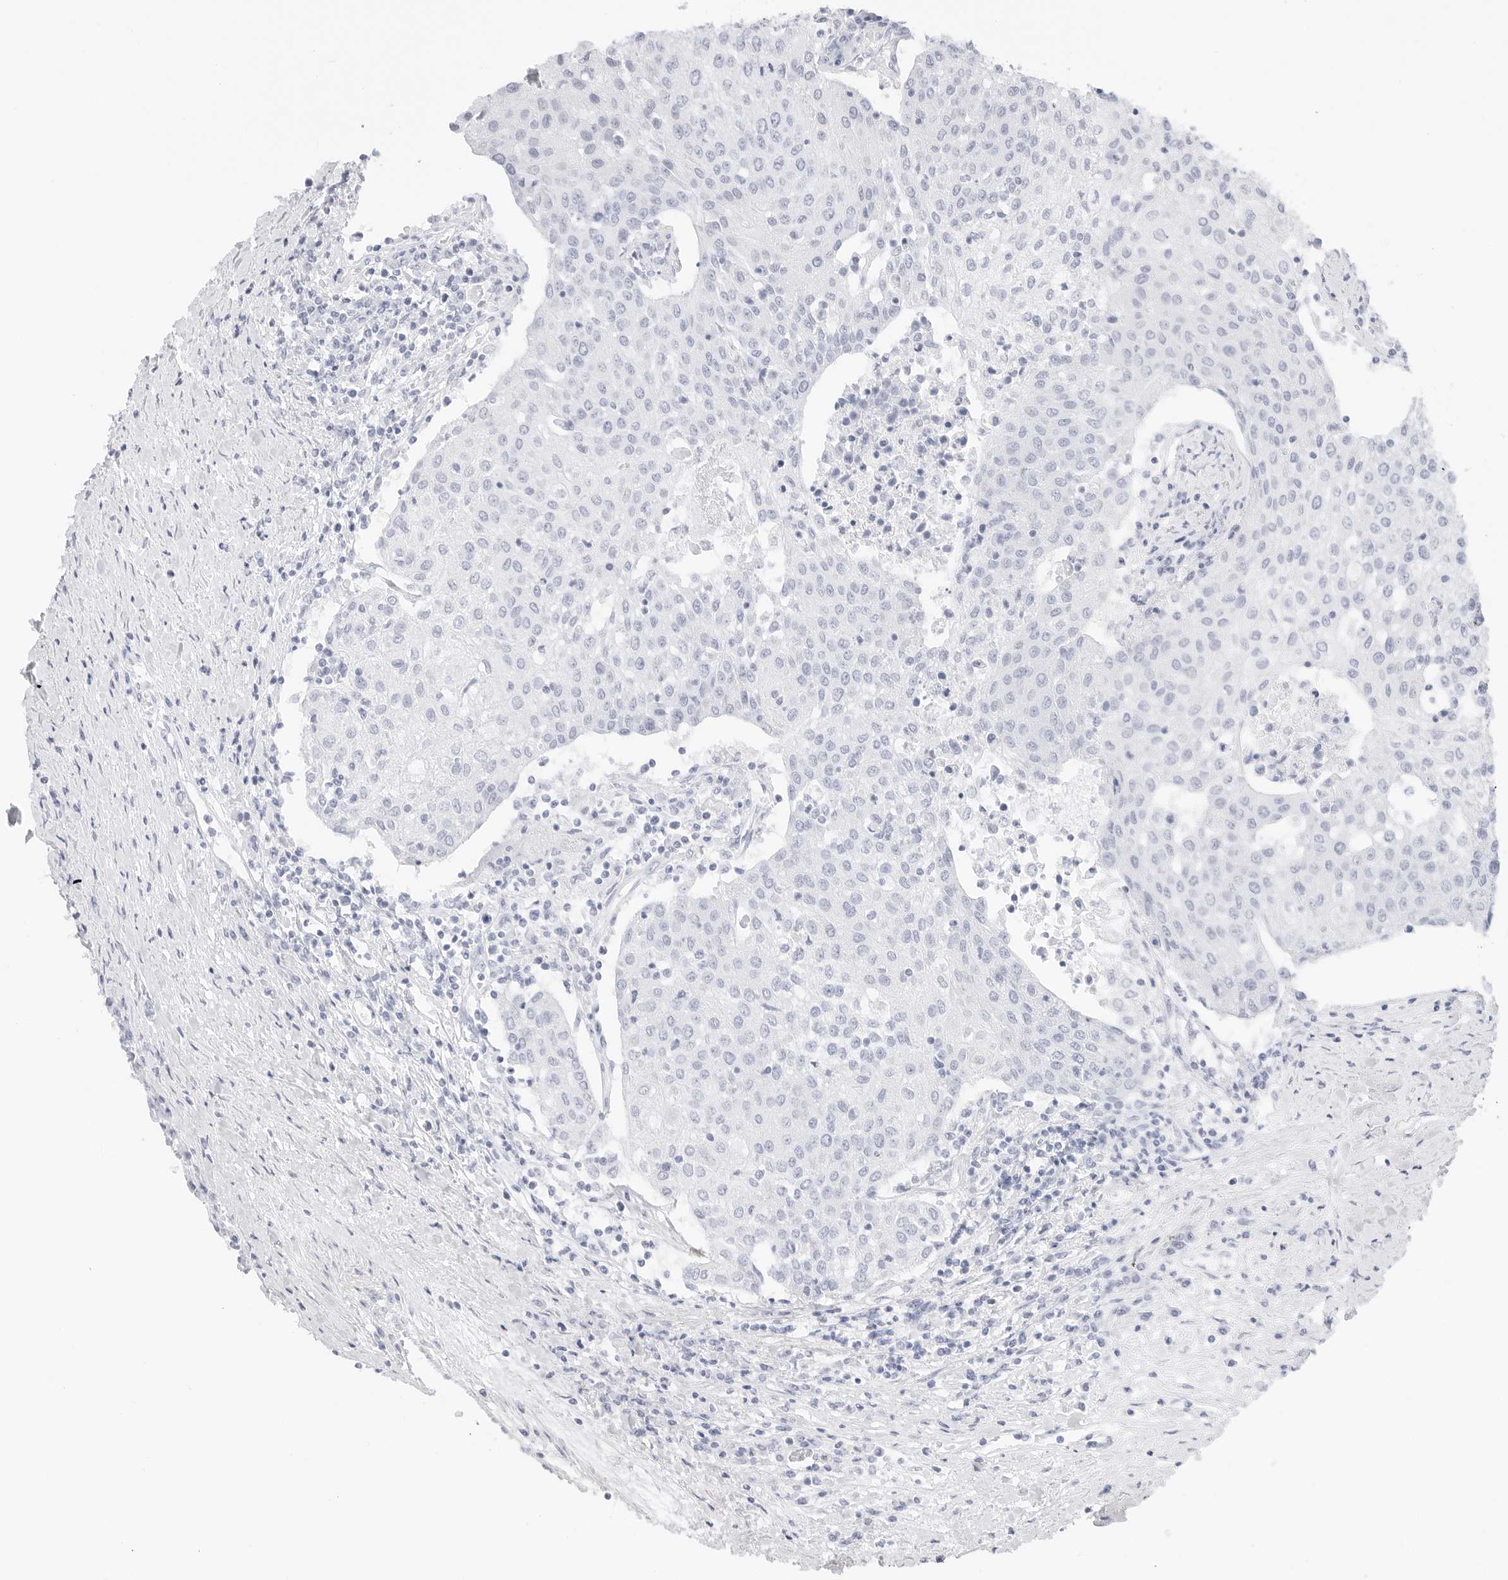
{"staining": {"intensity": "negative", "quantity": "none", "location": "none"}, "tissue": "urothelial cancer", "cell_type": "Tumor cells", "image_type": "cancer", "snomed": [{"axis": "morphology", "description": "Urothelial carcinoma, High grade"}, {"axis": "topography", "description": "Urinary bladder"}], "caption": "IHC image of neoplastic tissue: high-grade urothelial carcinoma stained with DAB shows no significant protein staining in tumor cells.", "gene": "TFF2", "patient": {"sex": "female", "age": 85}}